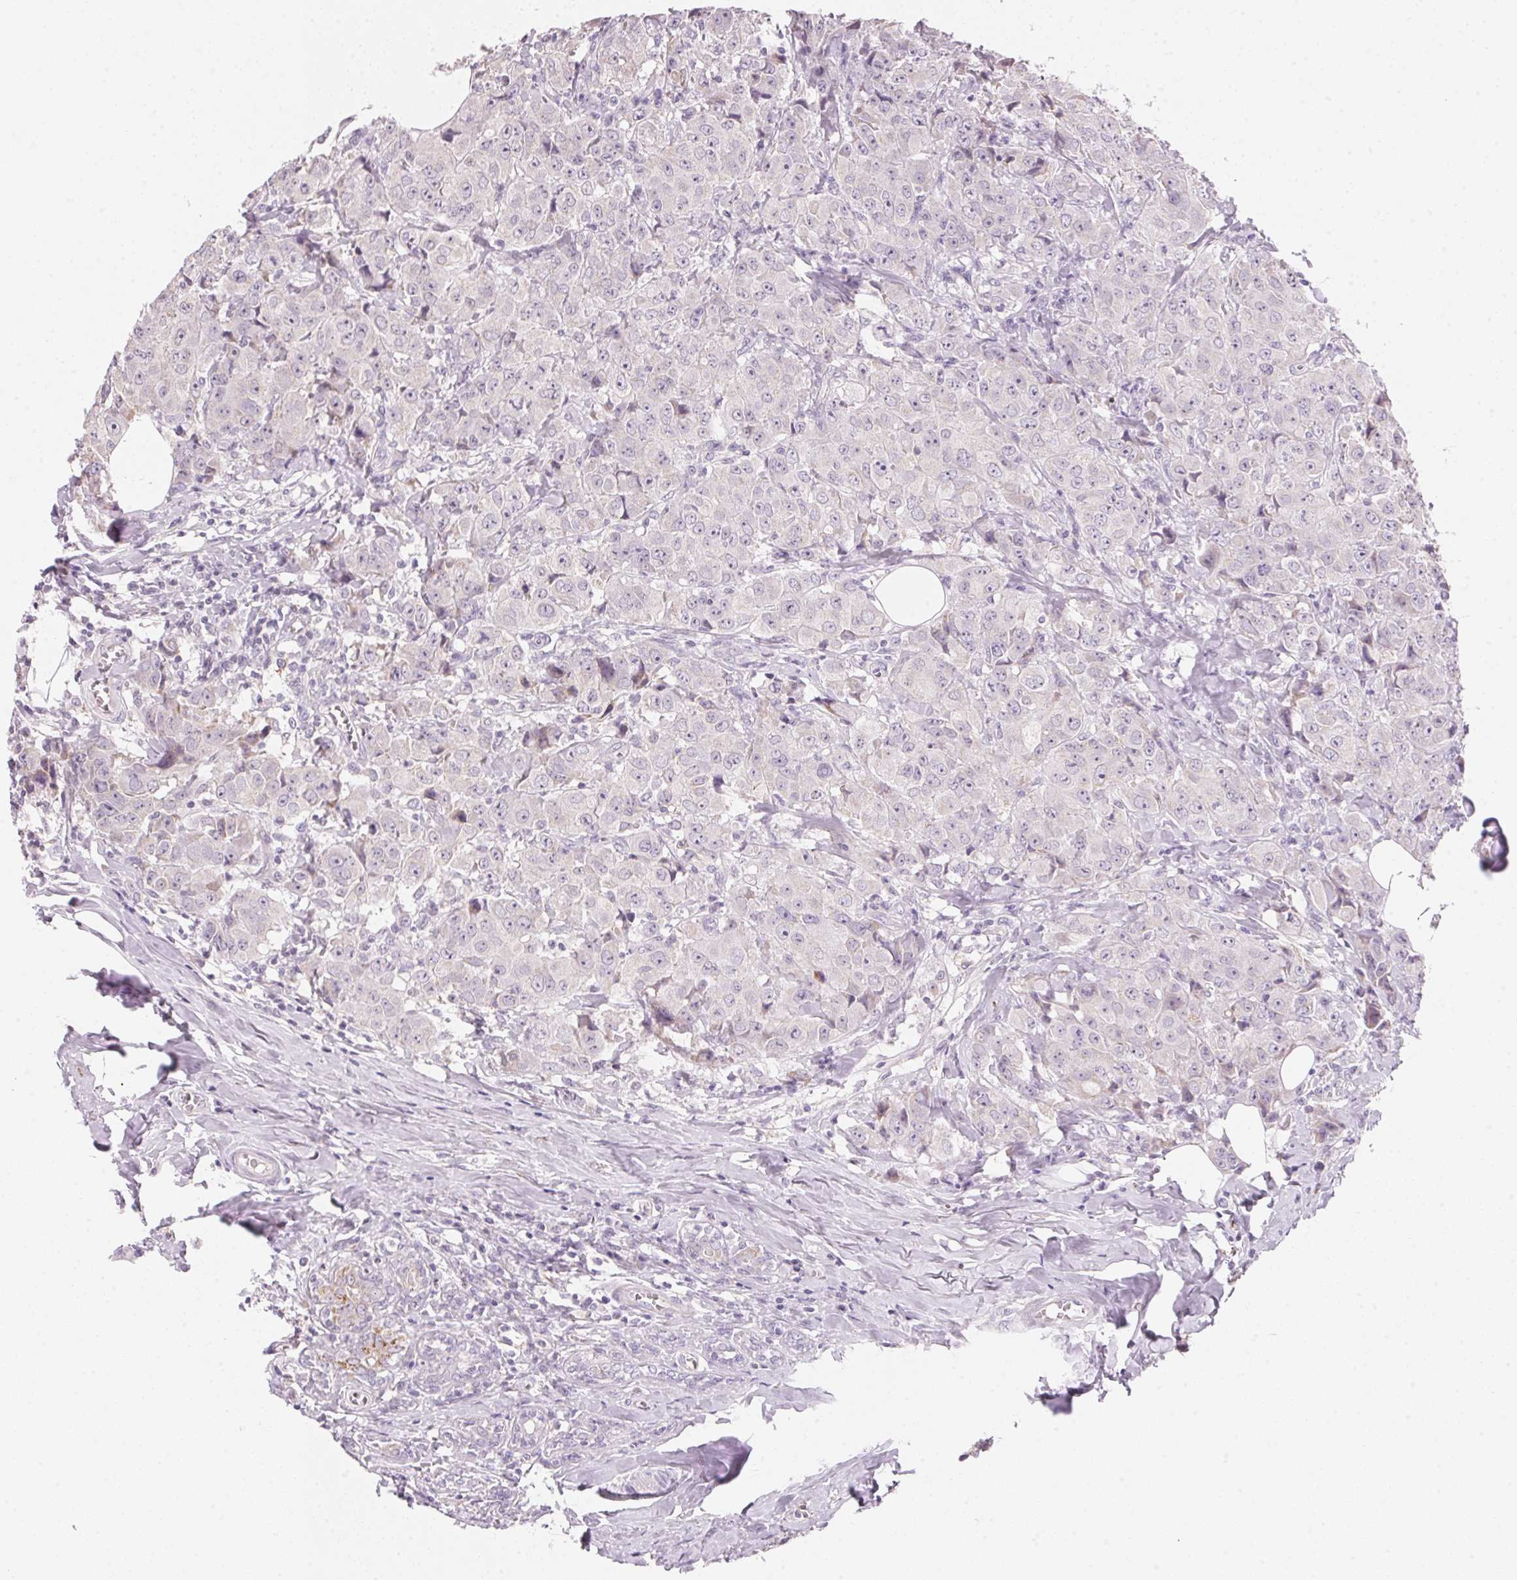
{"staining": {"intensity": "negative", "quantity": "none", "location": "none"}, "tissue": "breast cancer", "cell_type": "Tumor cells", "image_type": "cancer", "snomed": [{"axis": "morphology", "description": "Normal tissue, NOS"}, {"axis": "morphology", "description": "Duct carcinoma"}, {"axis": "topography", "description": "Breast"}], "caption": "The histopathology image exhibits no staining of tumor cells in breast cancer. (Immunohistochemistry, brightfield microscopy, high magnification).", "gene": "CYP11B1", "patient": {"sex": "female", "age": 43}}